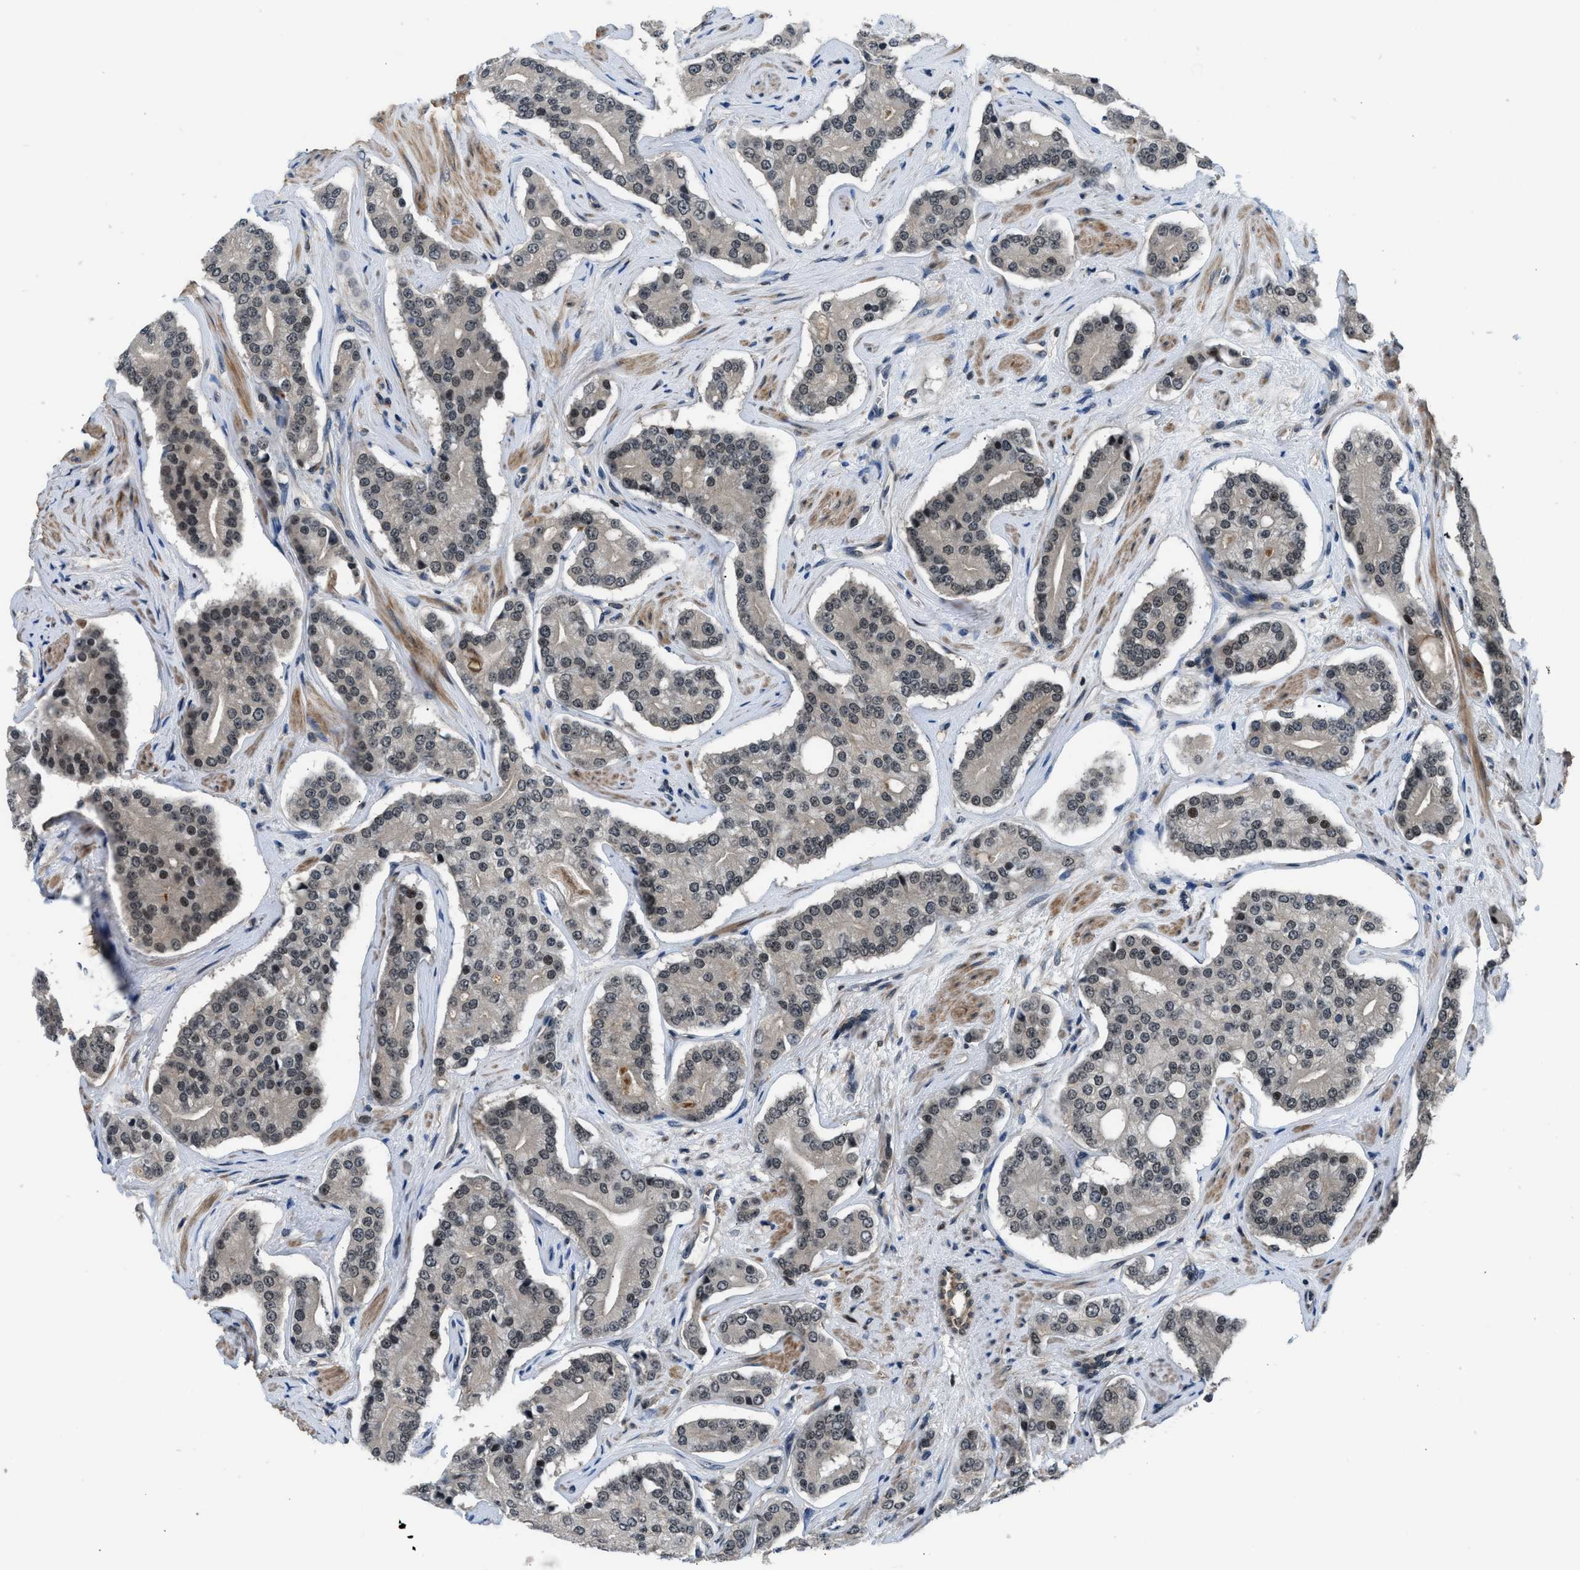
{"staining": {"intensity": "moderate", "quantity": "<25%", "location": "nuclear"}, "tissue": "prostate cancer", "cell_type": "Tumor cells", "image_type": "cancer", "snomed": [{"axis": "morphology", "description": "Adenocarcinoma, High grade"}, {"axis": "topography", "description": "Prostate"}], "caption": "A histopathology image of human prostate cancer stained for a protein exhibits moderate nuclear brown staining in tumor cells.", "gene": "MTMR1", "patient": {"sex": "male", "age": 71}}